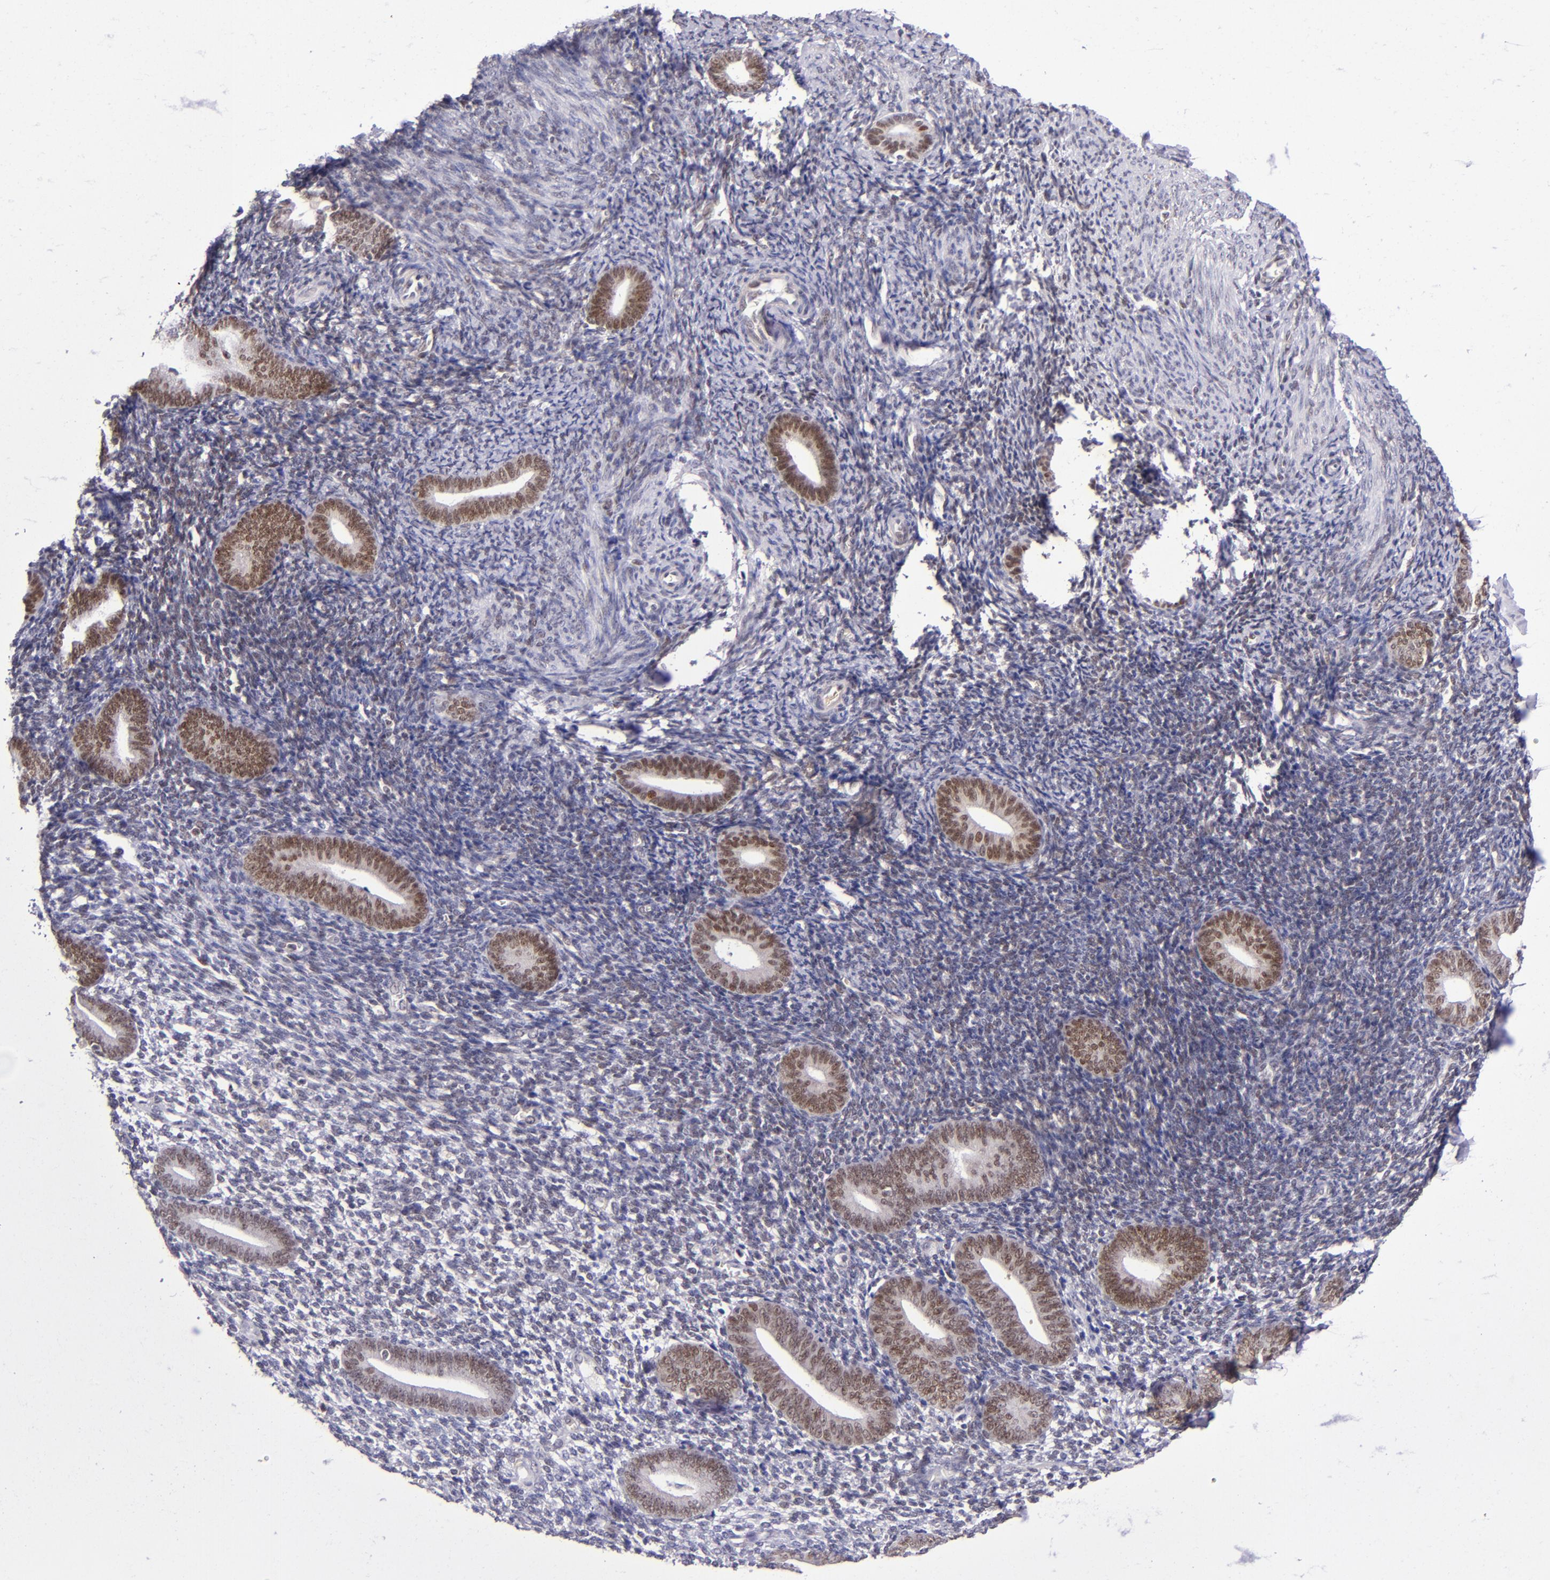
{"staining": {"intensity": "weak", "quantity": "<25%", "location": "nuclear"}, "tissue": "endometrium", "cell_type": "Cells in endometrial stroma", "image_type": "normal", "snomed": [{"axis": "morphology", "description": "Normal tissue, NOS"}, {"axis": "topography", "description": "Smooth muscle"}, {"axis": "topography", "description": "Endometrium"}], "caption": "Immunohistochemistry (IHC) of benign human endometrium reveals no positivity in cells in endometrial stroma.", "gene": "MGMT", "patient": {"sex": "female", "age": 57}}